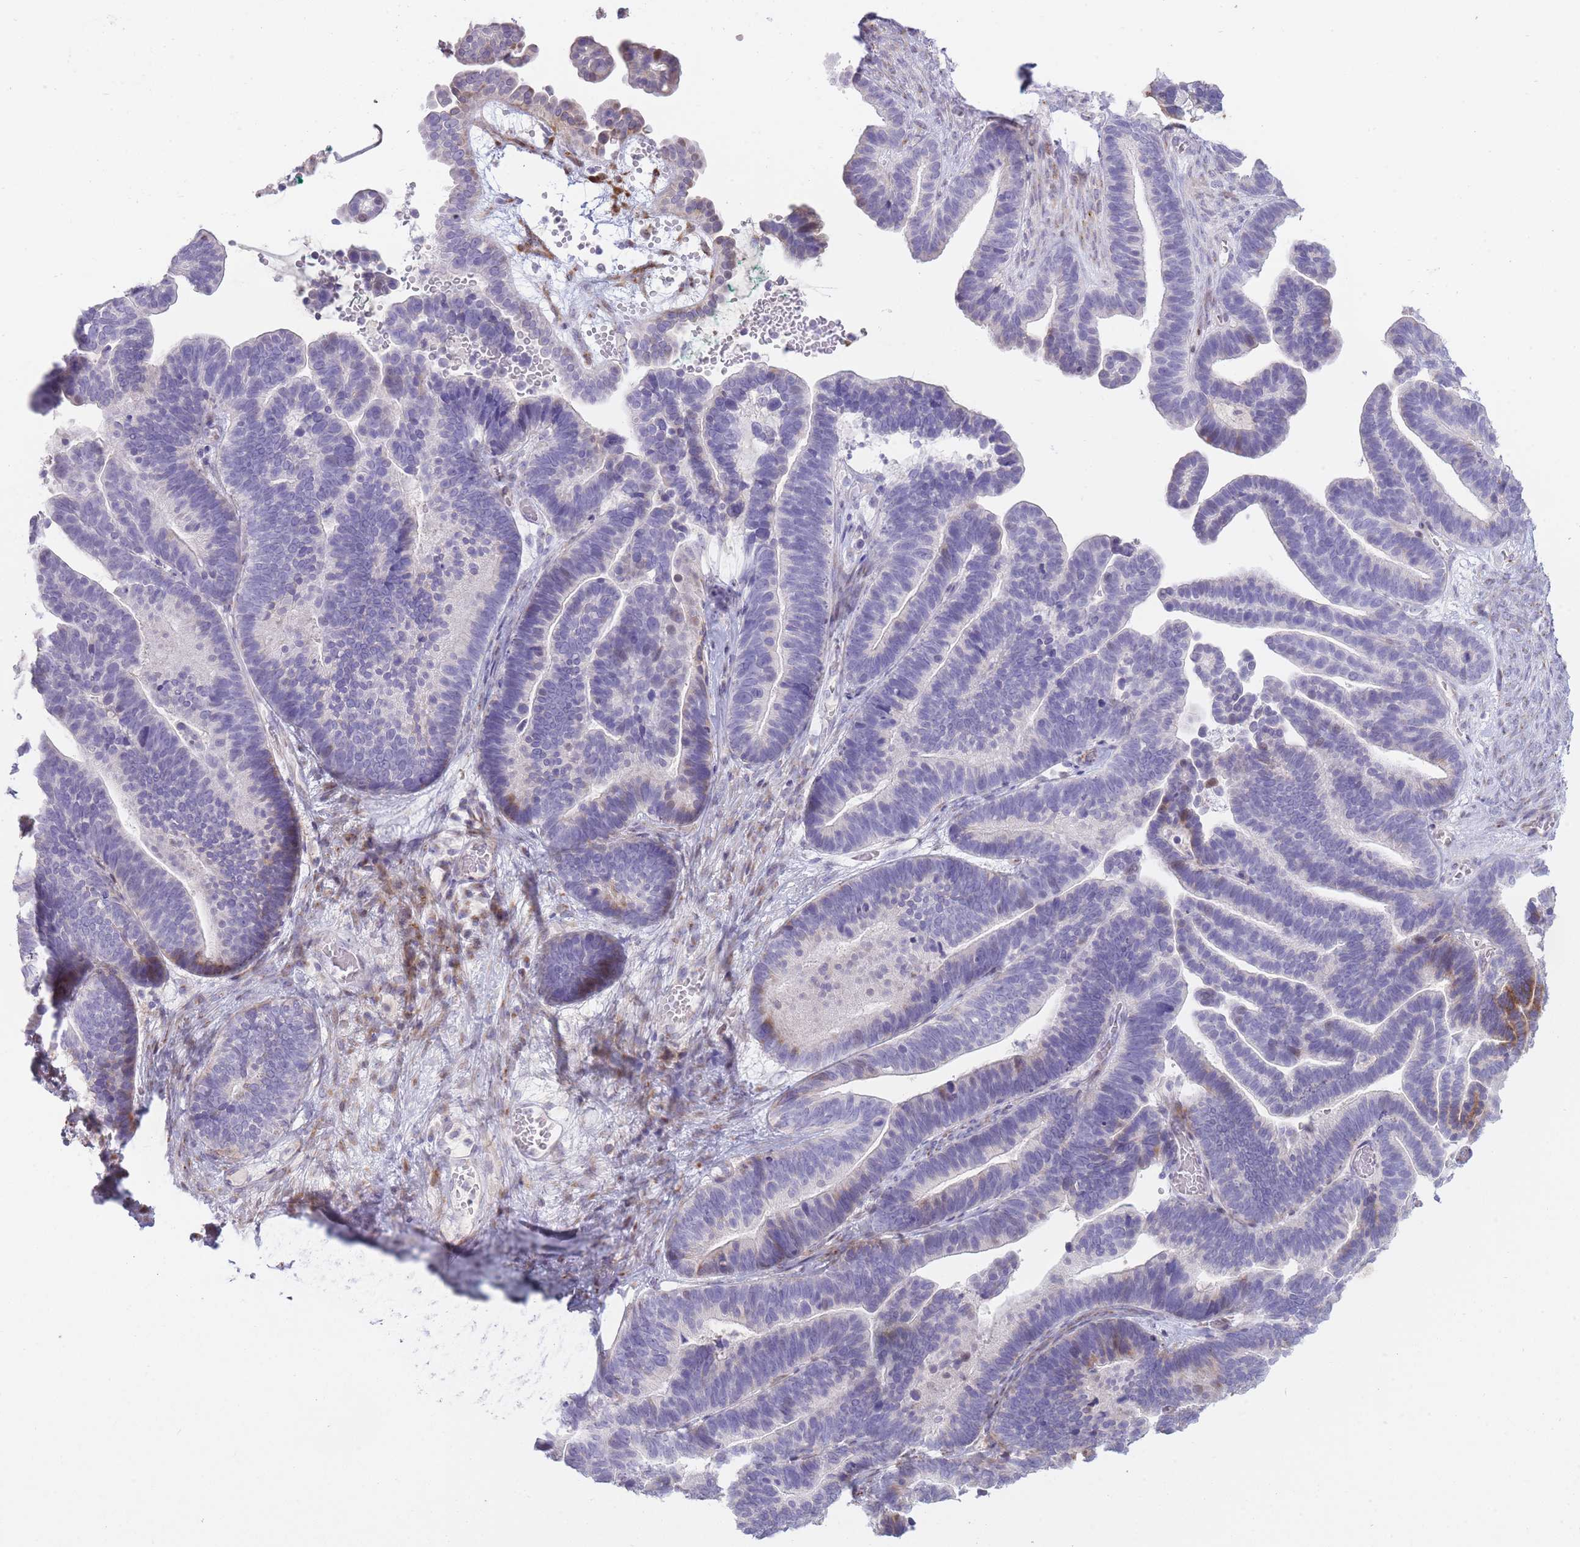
{"staining": {"intensity": "negative", "quantity": "none", "location": "none"}, "tissue": "ovarian cancer", "cell_type": "Tumor cells", "image_type": "cancer", "snomed": [{"axis": "morphology", "description": "Cystadenocarcinoma, serous, NOS"}, {"axis": "topography", "description": "Ovary"}], "caption": "Immunohistochemistry (IHC) micrograph of neoplastic tissue: ovarian cancer stained with DAB (3,3'-diaminobenzidine) exhibits no significant protein staining in tumor cells.", "gene": "PPP3R2", "patient": {"sex": "female", "age": 56}}